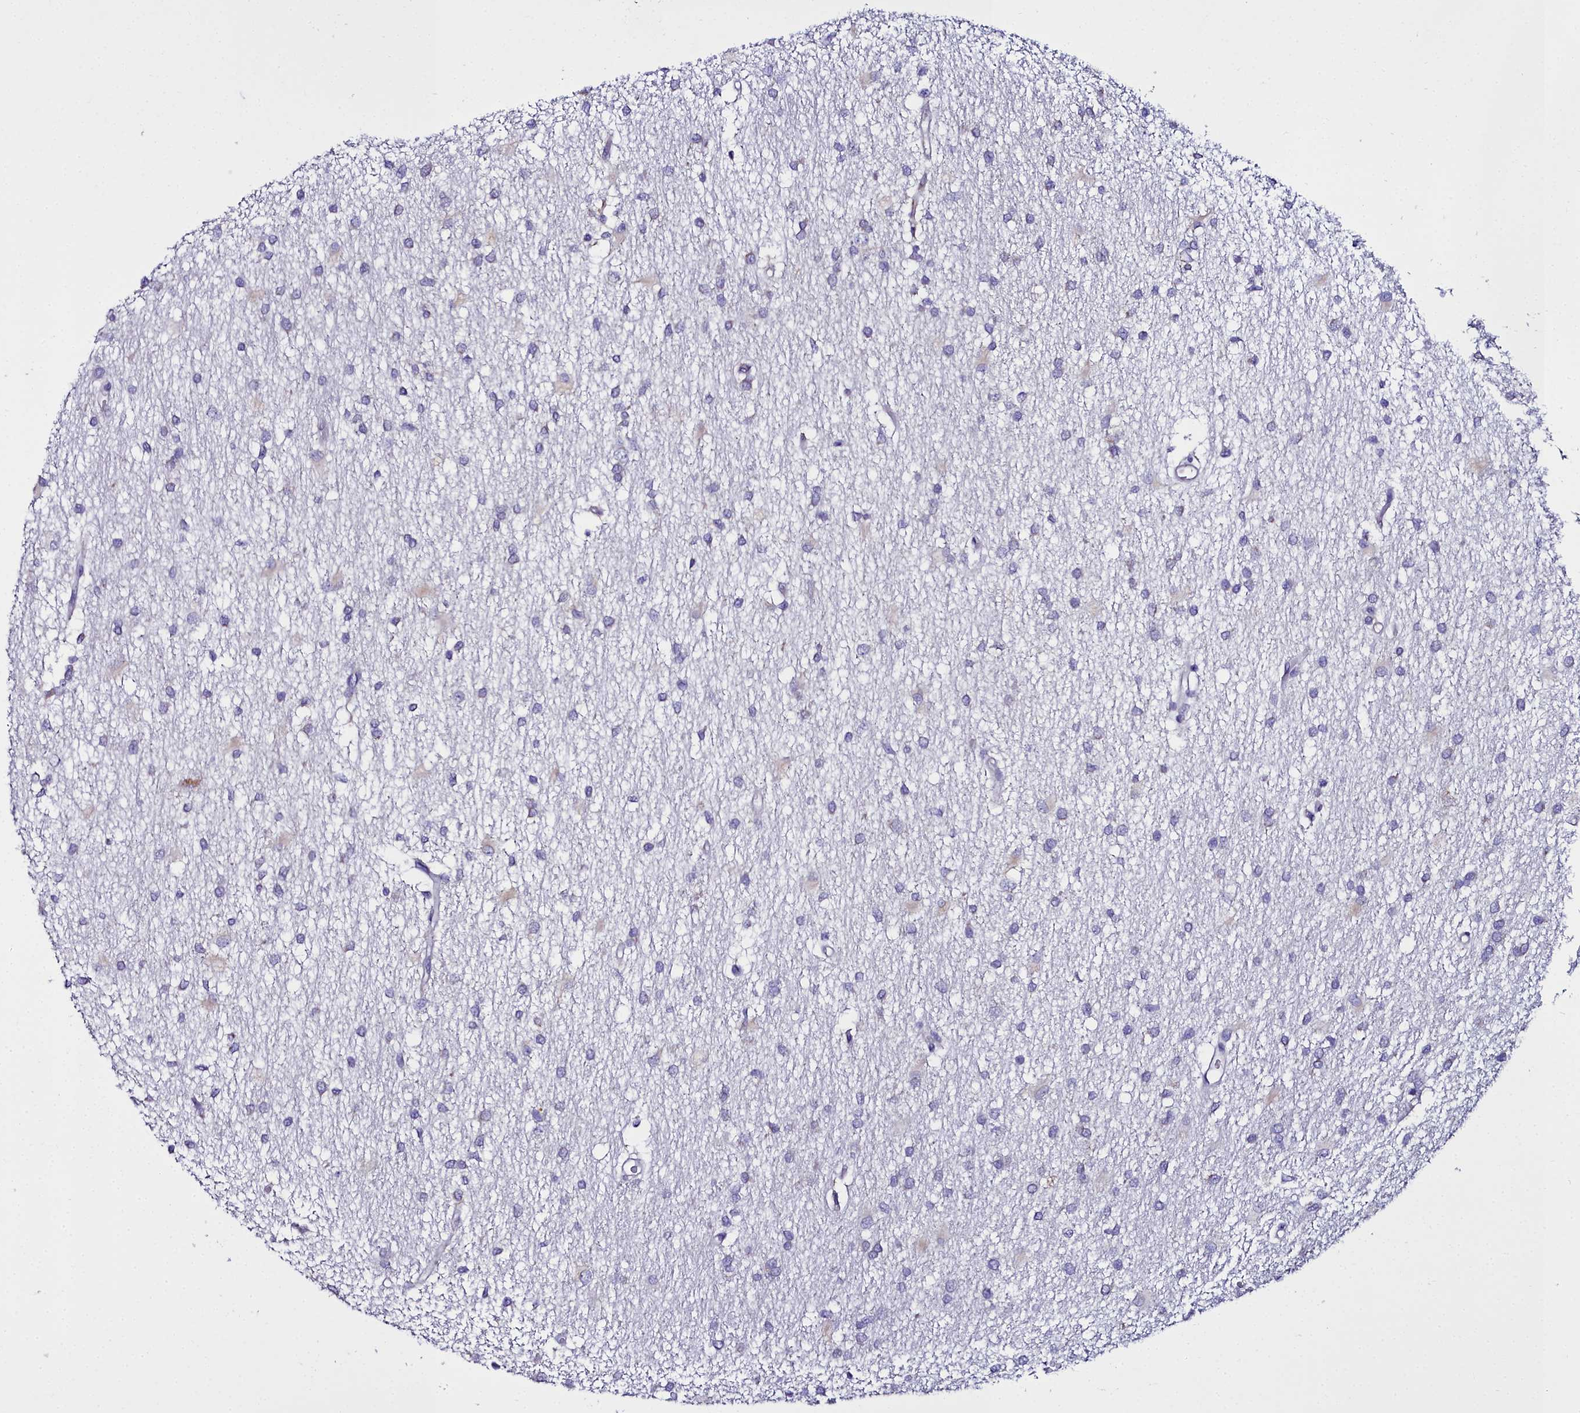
{"staining": {"intensity": "weak", "quantity": "<25%", "location": "cytoplasmic/membranous"}, "tissue": "glioma", "cell_type": "Tumor cells", "image_type": "cancer", "snomed": [{"axis": "morphology", "description": "Glioma, malignant, High grade"}, {"axis": "topography", "description": "Brain"}], "caption": "High magnification brightfield microscopy of malignant glioma (high-grade) stained with DAB (3,3'-diaminobenzidine) (brown) and counterstained with hematoxylin (blue): tumor cells show no significant expression.", "gene": "ELAPOR2", "patient": {"sex": "male", "age": 77}}